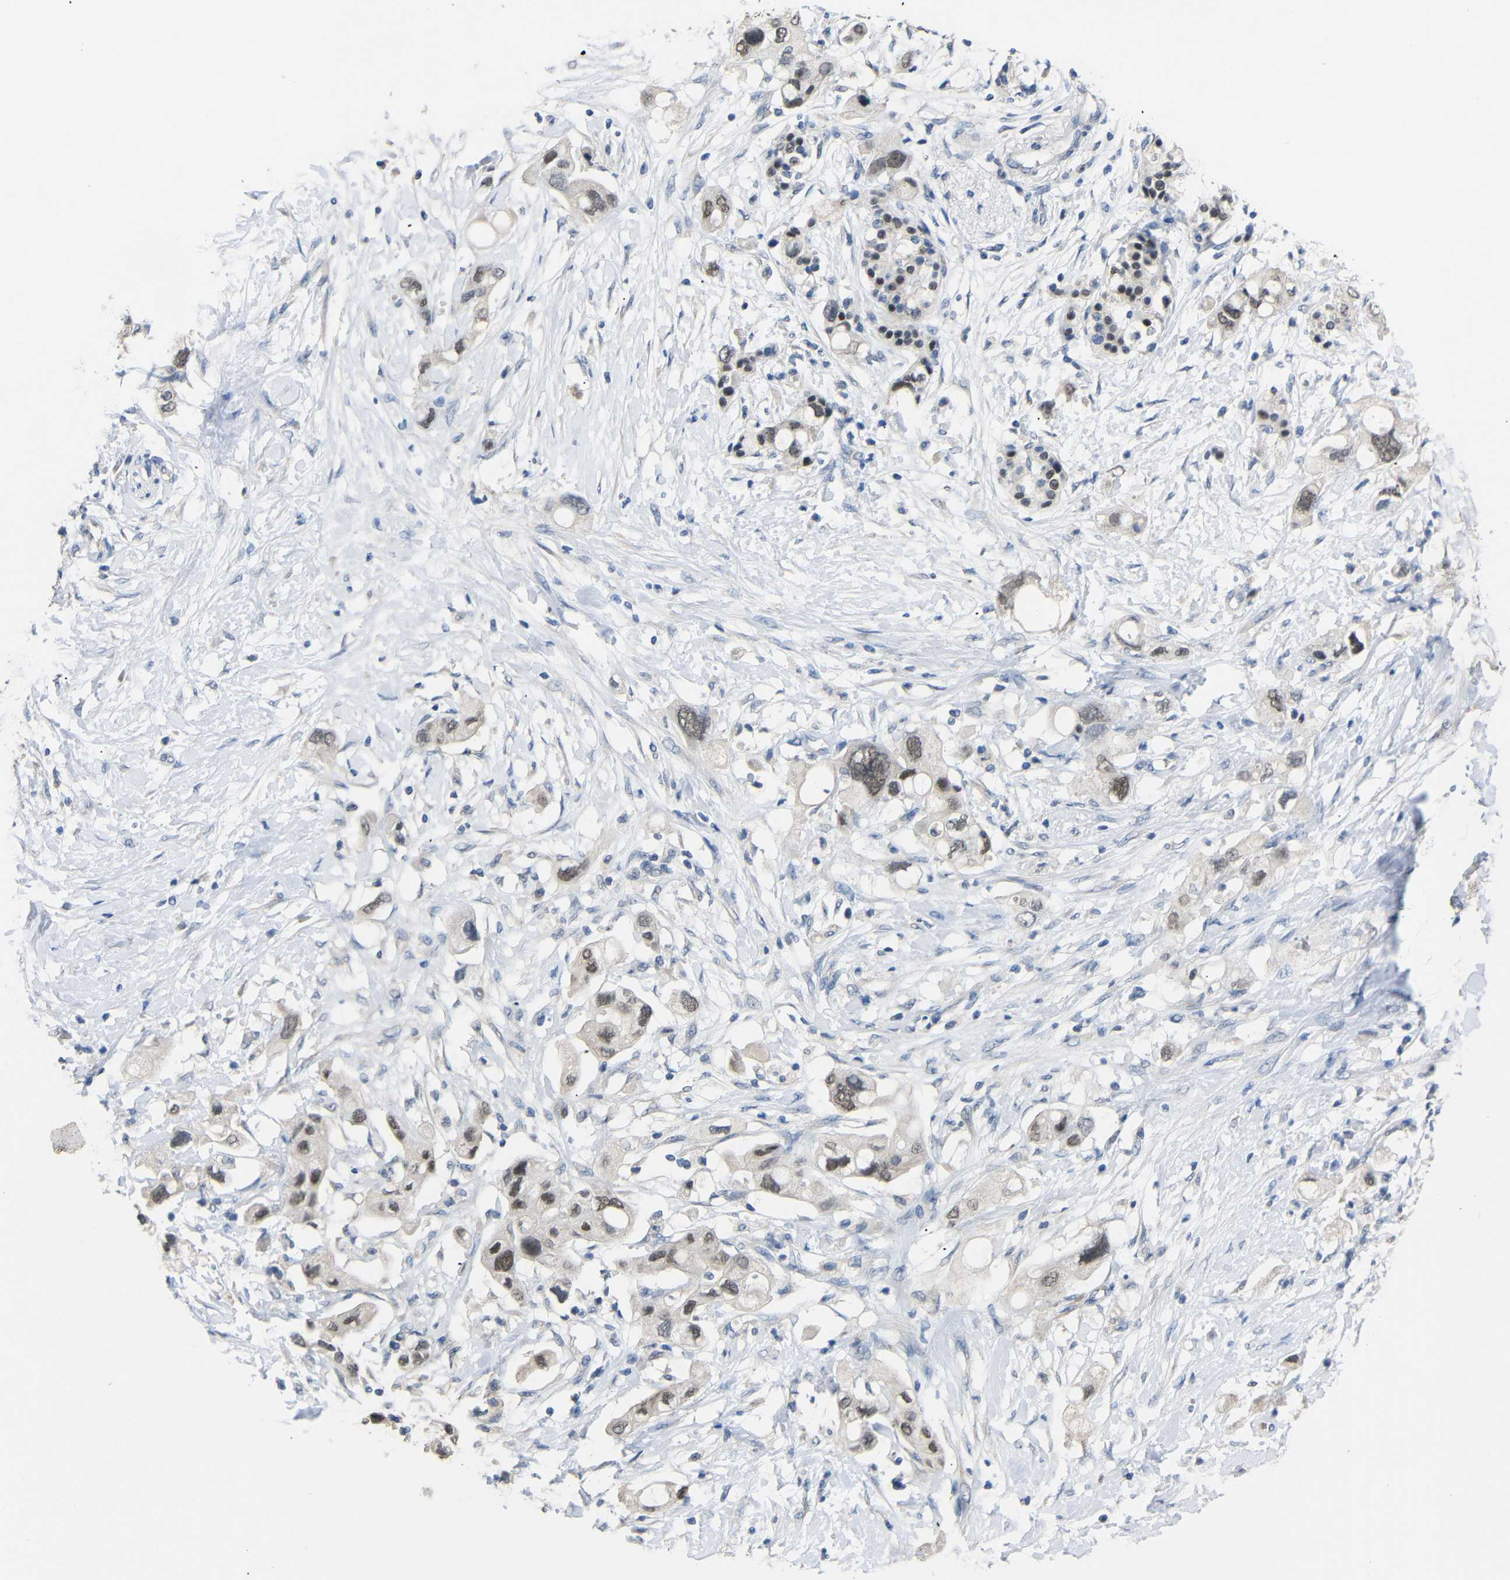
{"staining": {"intensity": "moderate", "quantity": ">75%", "location": "nuclear"}, "tissue": "pancreatic cancer", "cell_type": "Tumor cells", "image_type": "cancer", "snomed": [{"axis": "morphology", "description": "Adenocarcinoma, NOS"}, {"axis": "topography", "description": "Pancreas"}], "caption": "About >75% of tumor cells in pancreatic cancer (adenocarcinoma) display moderate nuclear protein expression as visualized by brown immunohistochemical staining.", "gene": "HNF1A", "patient": {"sex": "female", "age": 56}}